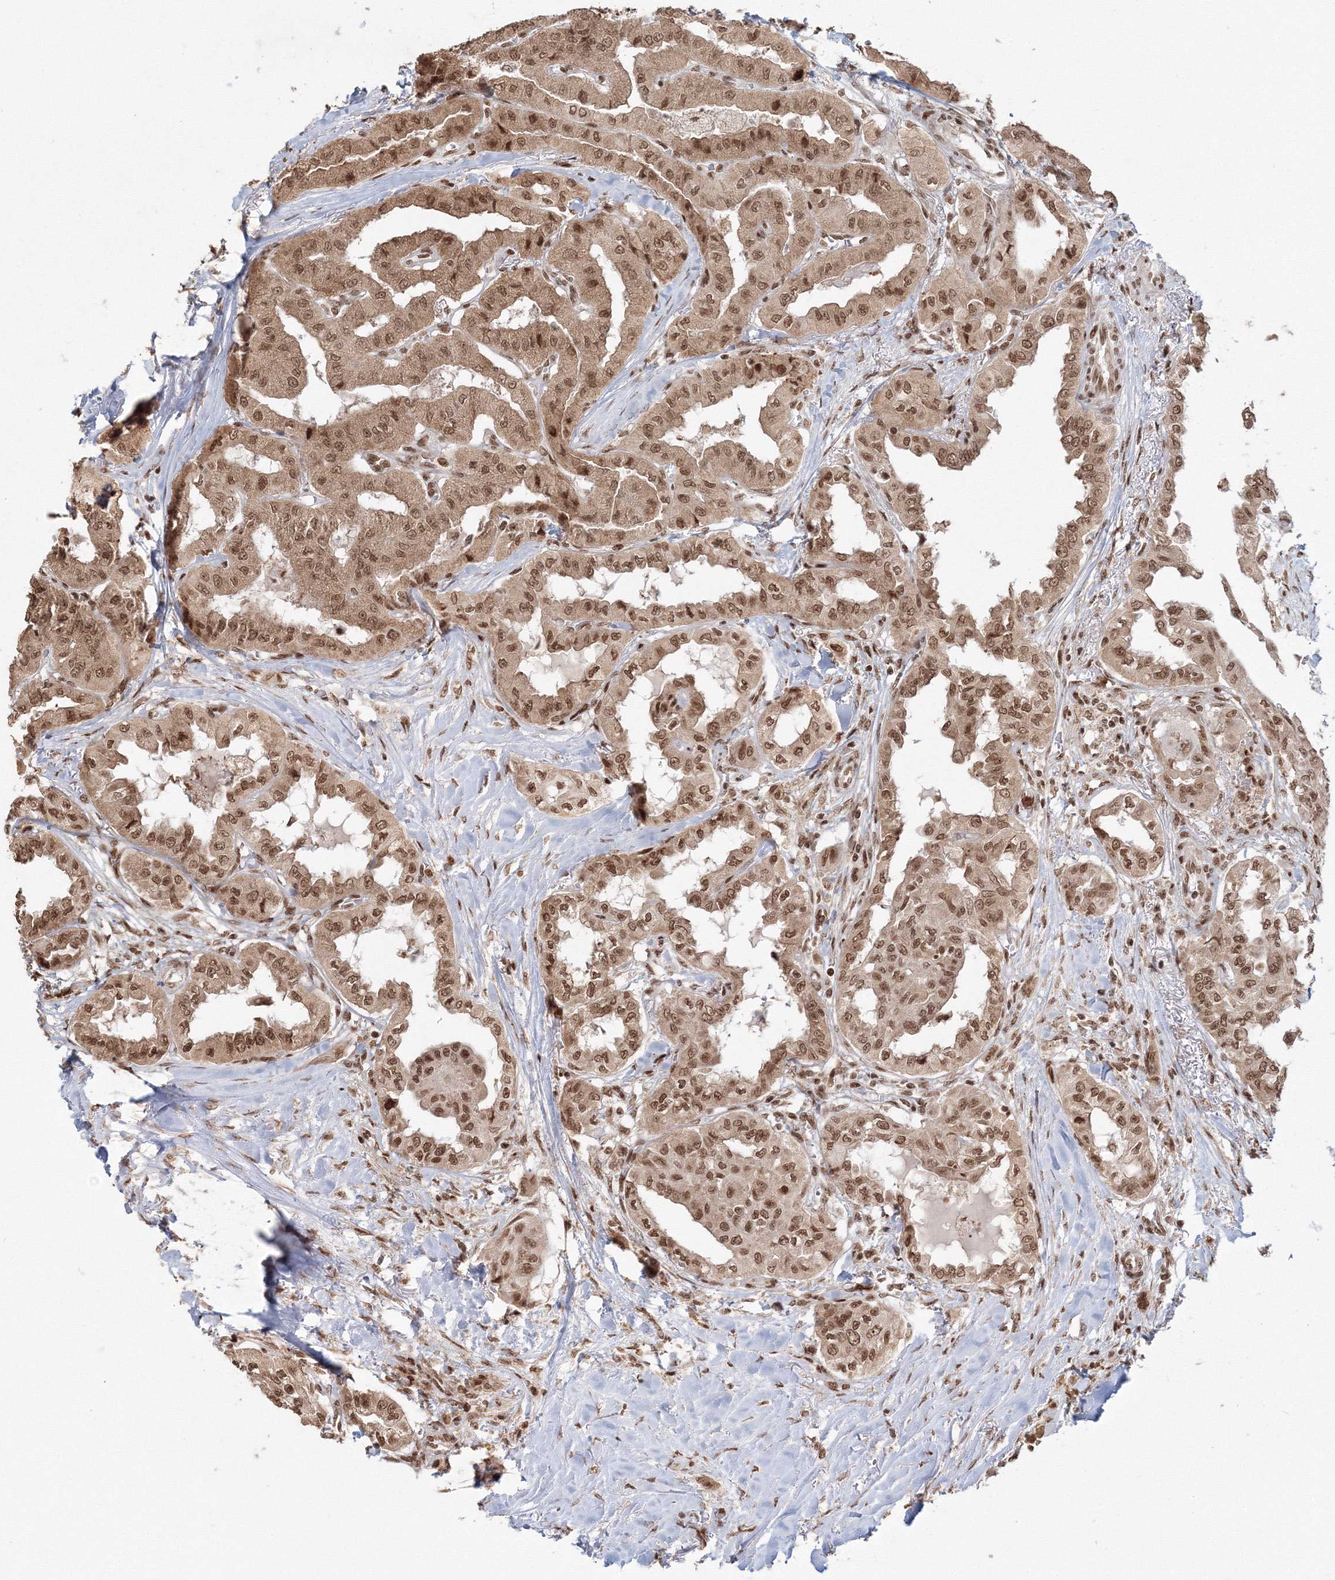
{"staining": {"intensity": "moderate", "quantity": ">75%", "location": "nuclear"}, "tissue": "thyroid cancer", "cell_type": "Tumor cells", "image_type": "cancer", "snomed": [{"axis": "morphology", "description": "Papillary adenocarcinoma, NOS"}, {"axis": "topography", "description": "Thyroid gland"}], "caption": "Protein analysis of thyroid papillary adenocarcinoma tissue exhibits moderate nuclear positivity in approximately >75% of tumor cells. (Stains: DAB in brown, nuclei in blue, Microscopy: brightfield microscopy at high magnification).", "gene": "KIF20A", "patient": {"sex": "female", "age": 59}}